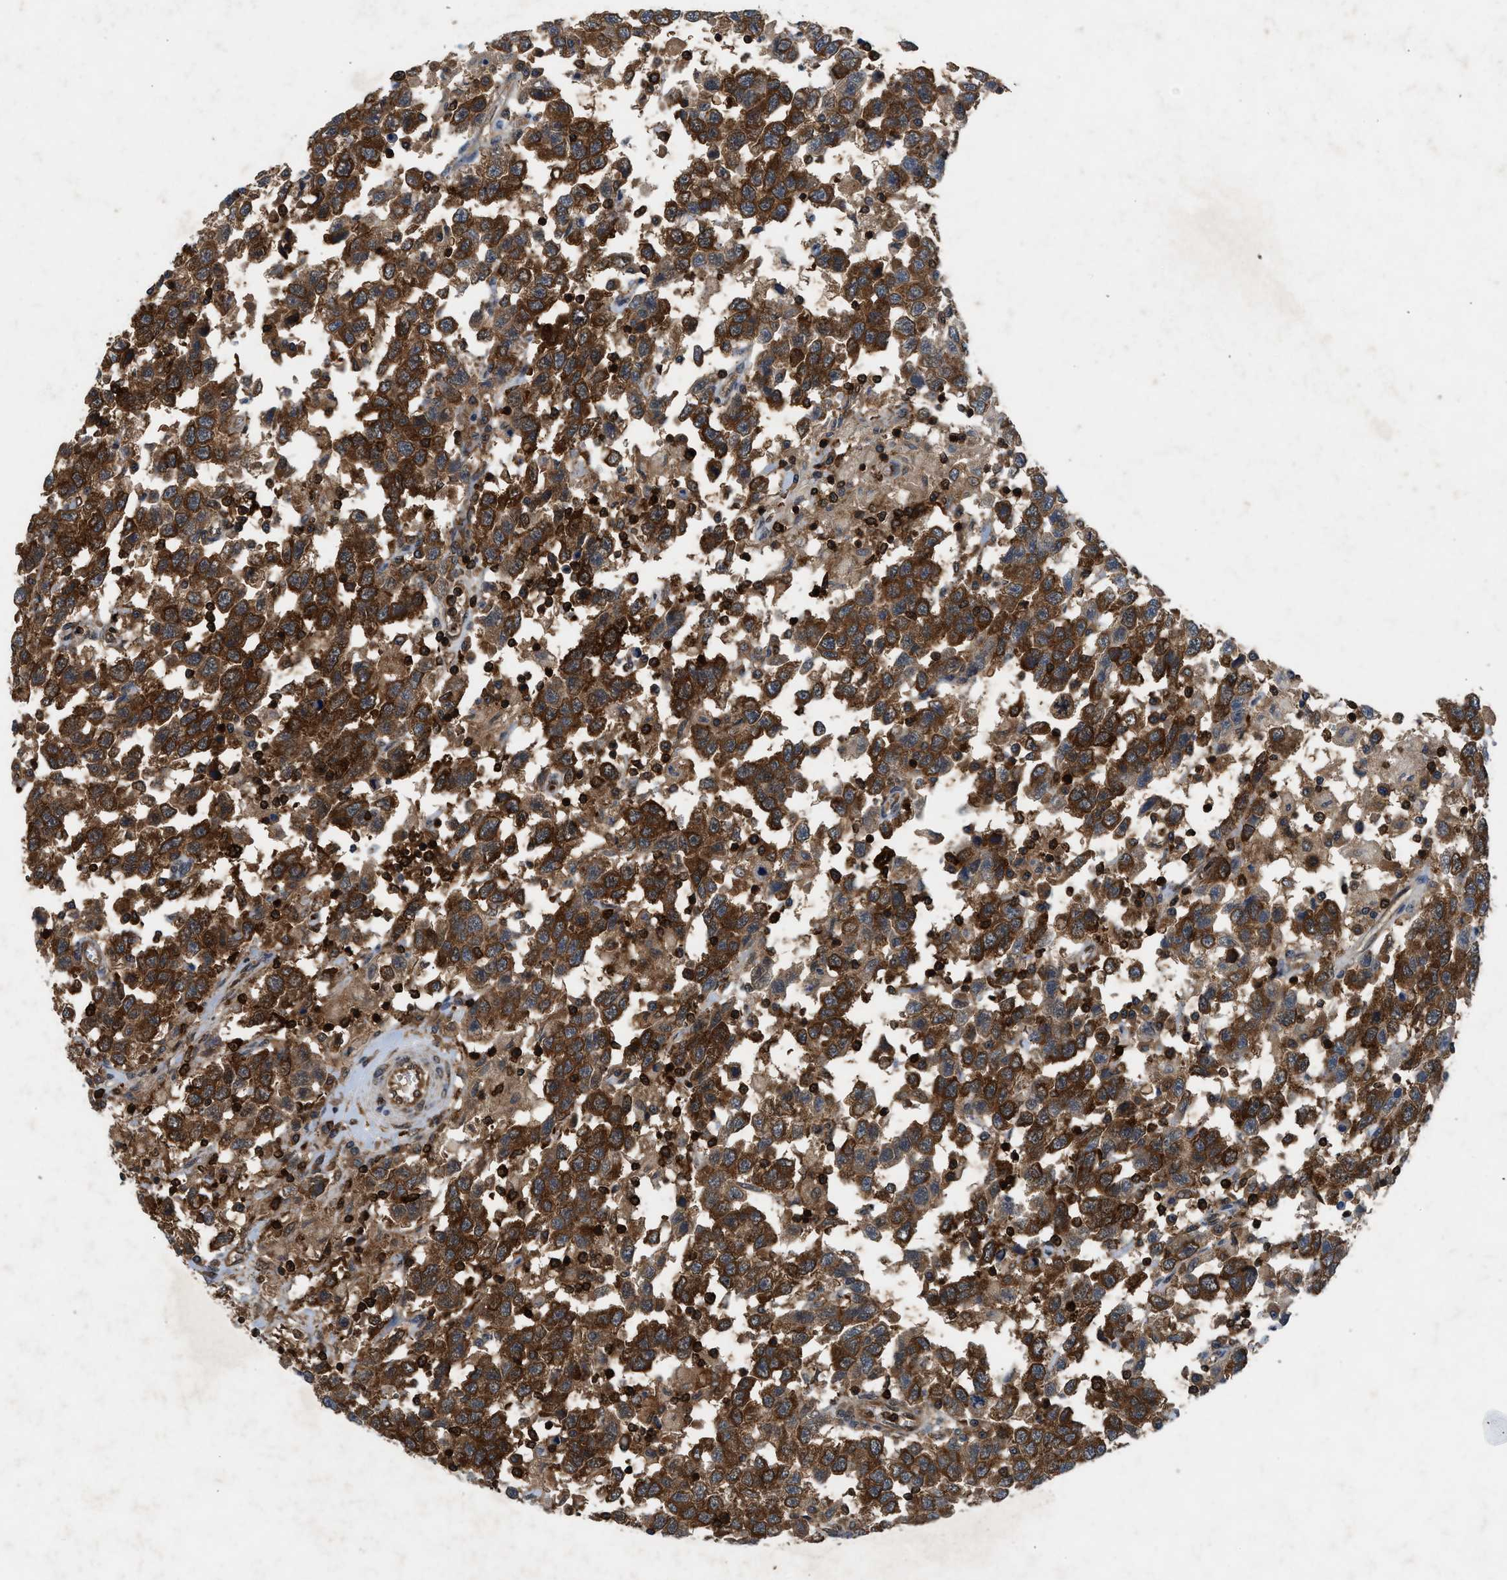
{"staining": {"intensity": "strong", "quantity": ">75%", "location": "cytoplasmic/membranous"}, "tissue": "testis cancer", "cell_type": "Tumor cells", "image_type": "cancer", "snomed": [{"axis": "morphology", "description": "Seminoma, NOS"}, {"axis": "topography", "description": "Testis"}], "caption": "Brown immunohistochemical staining in human testis cancer demonstrates strong cytoplasmic/membranous expression in about >75% of tumor cells.", "gene": "OXSR1", "patient": {"sex": "male", "age": 41}}